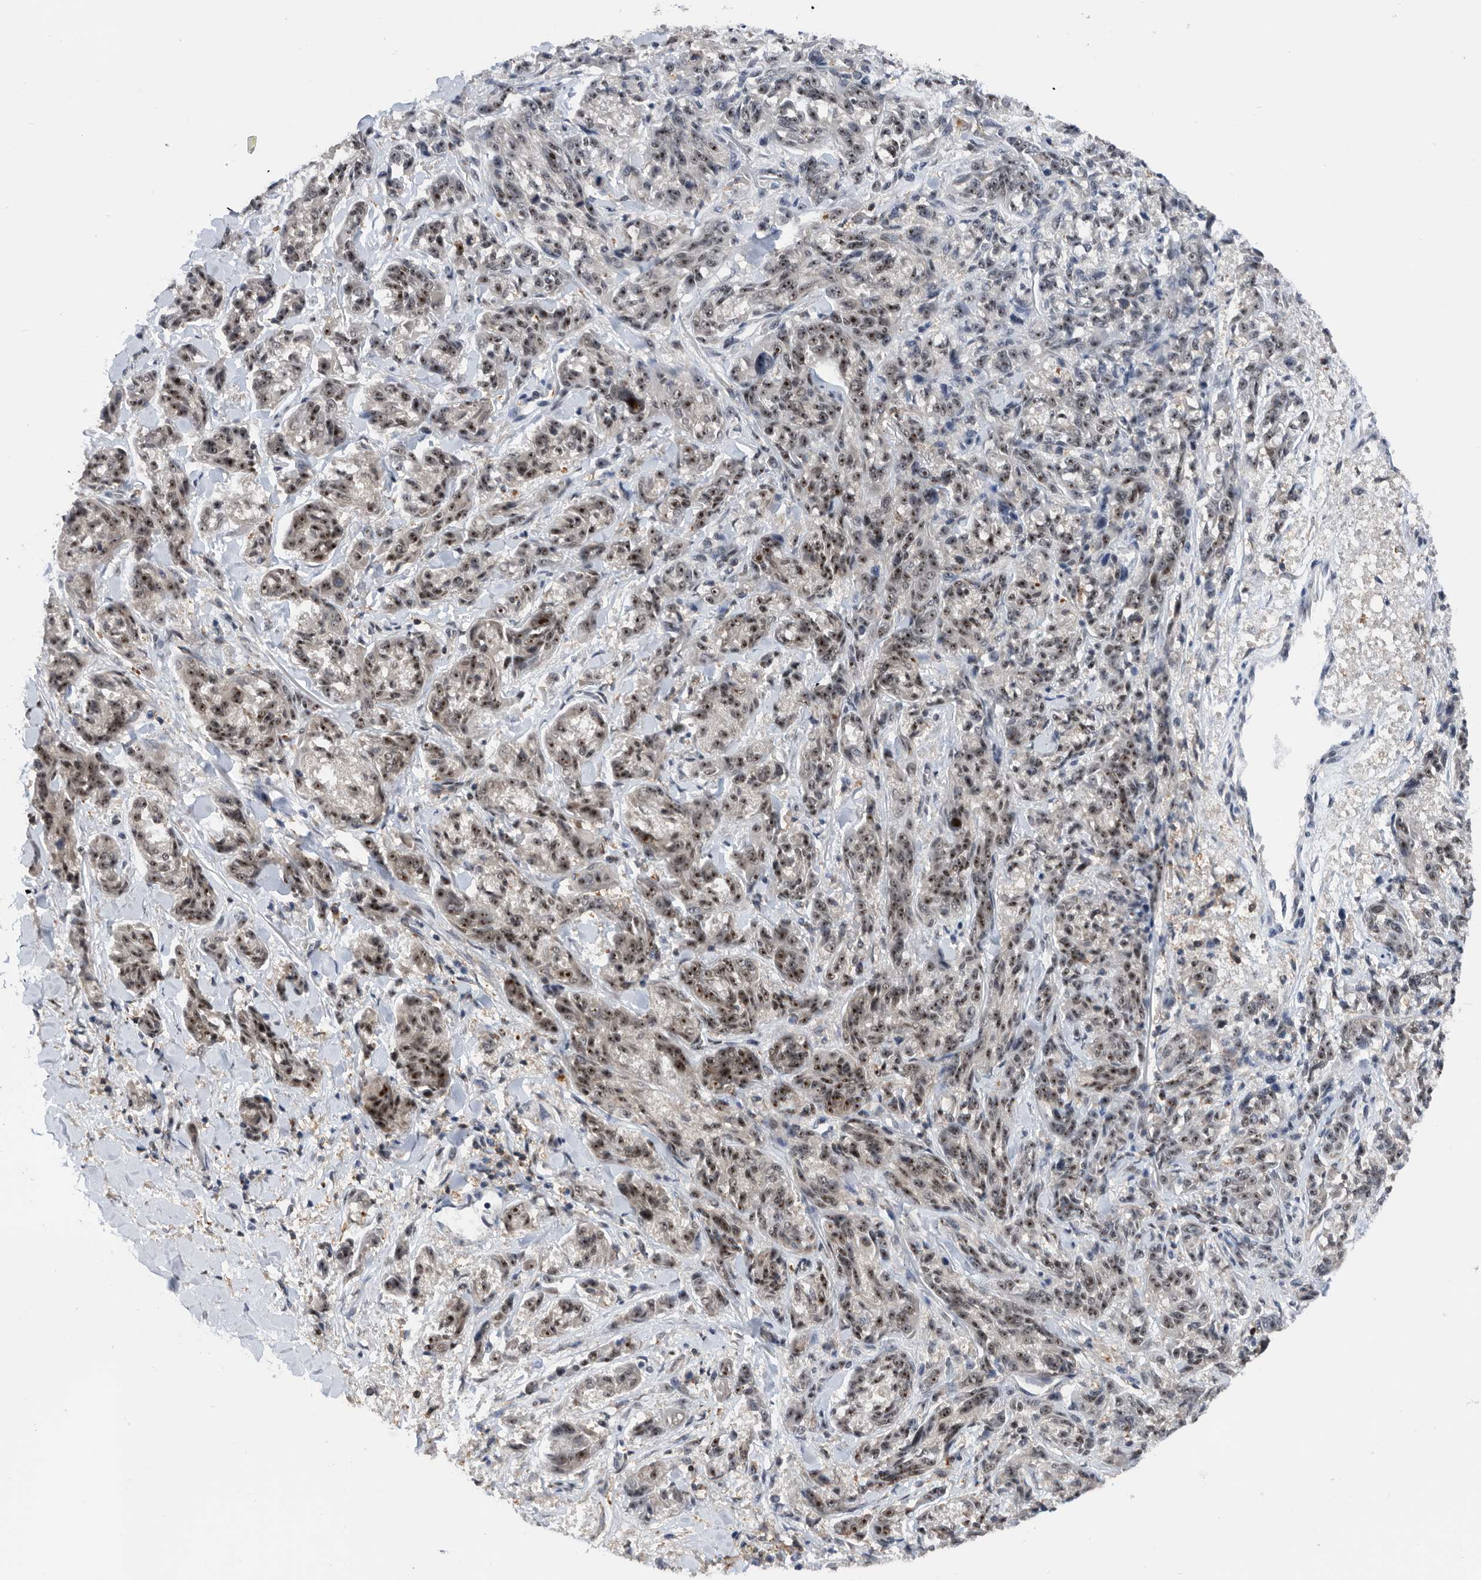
{"staining": {"intensity": "moderate", "quantity": ">75%", "location": "nuclear"}, "tissue": "melanoma", "cell_type": "Tumor cells", "image_type": "cancer", "snomed": [{"axis": "morphology", "description": "Malignant melanoma, NOS"}, {"axis": "topography", "description": "Skin"}], "caption": "Protein staining of malignant melanoma tissue exhibits moderate nuclear expression in approximately >75% of tumor cells. Using DAB (brown) and hematoxylin (blue) stains, captured at high magnification using brightfield microscopy.", "gene": "ZNF260", "patient": {"sex": "male", "age": 53}}